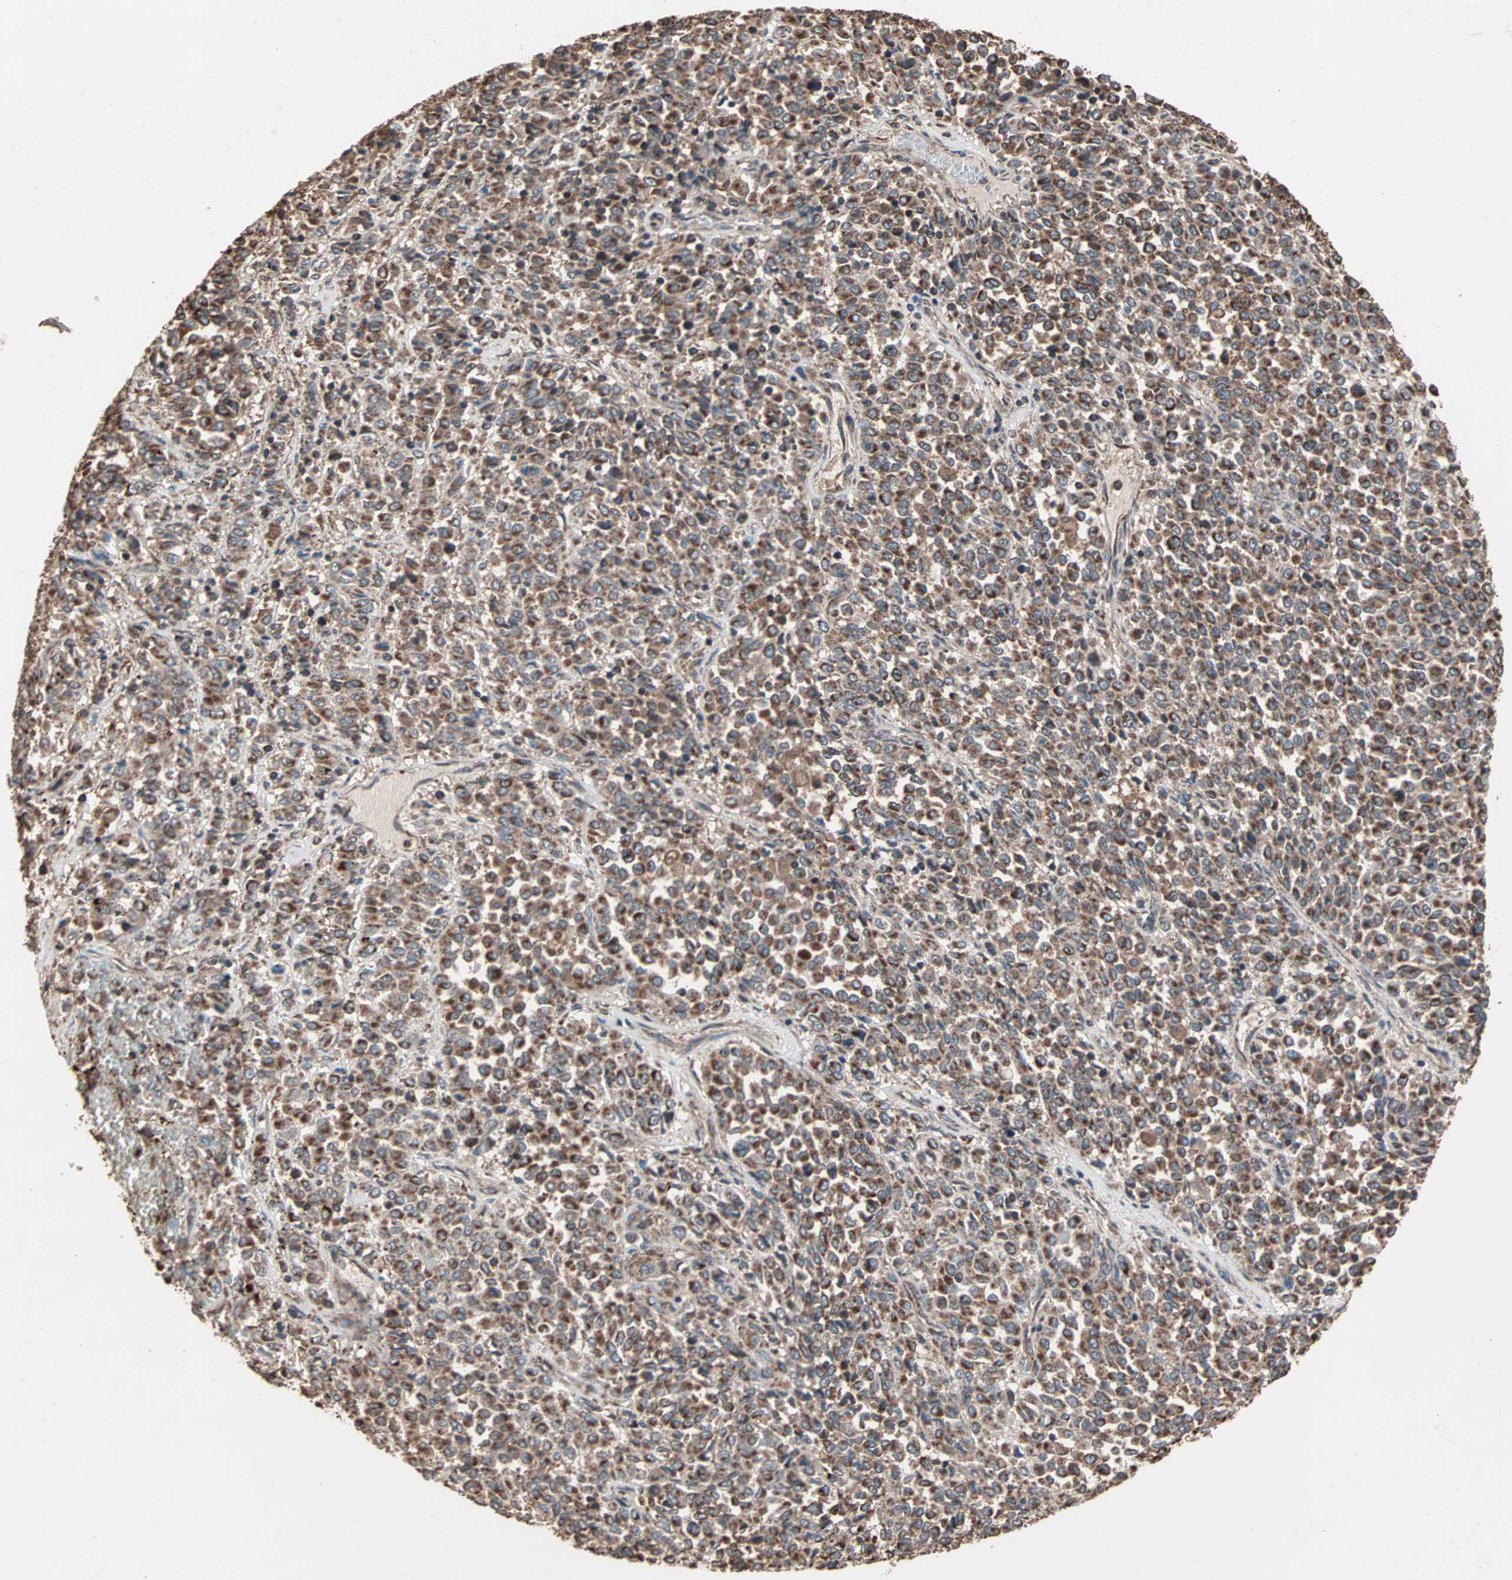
{"staining": {"intensity": "strong", "quantity": ">75%", "location": "cytoplasmic/membranous"}, "tissue": "melanoma", "cell_type": "Tumor cells", "image_type": "cancer", "snomed": [{"axis": "morphology", "description": "Malignant melanoma, Metastatic site"}, {"axis": "topography", "description": "Pancreas"}], "caption": "High-magnification brightfield microscopy of melanoma stained with DAB (3,3'-diaminobenzidine) (brown) and counterstained with hematoxylin (blue). tumor cells exhibit strong cytoplasmic/membranous expression is appreciated in approximately>75% of cells. Nuclei are stained in blue.", "gene": "MRPL2", "patient": {"sex": "female", "age": 30}}